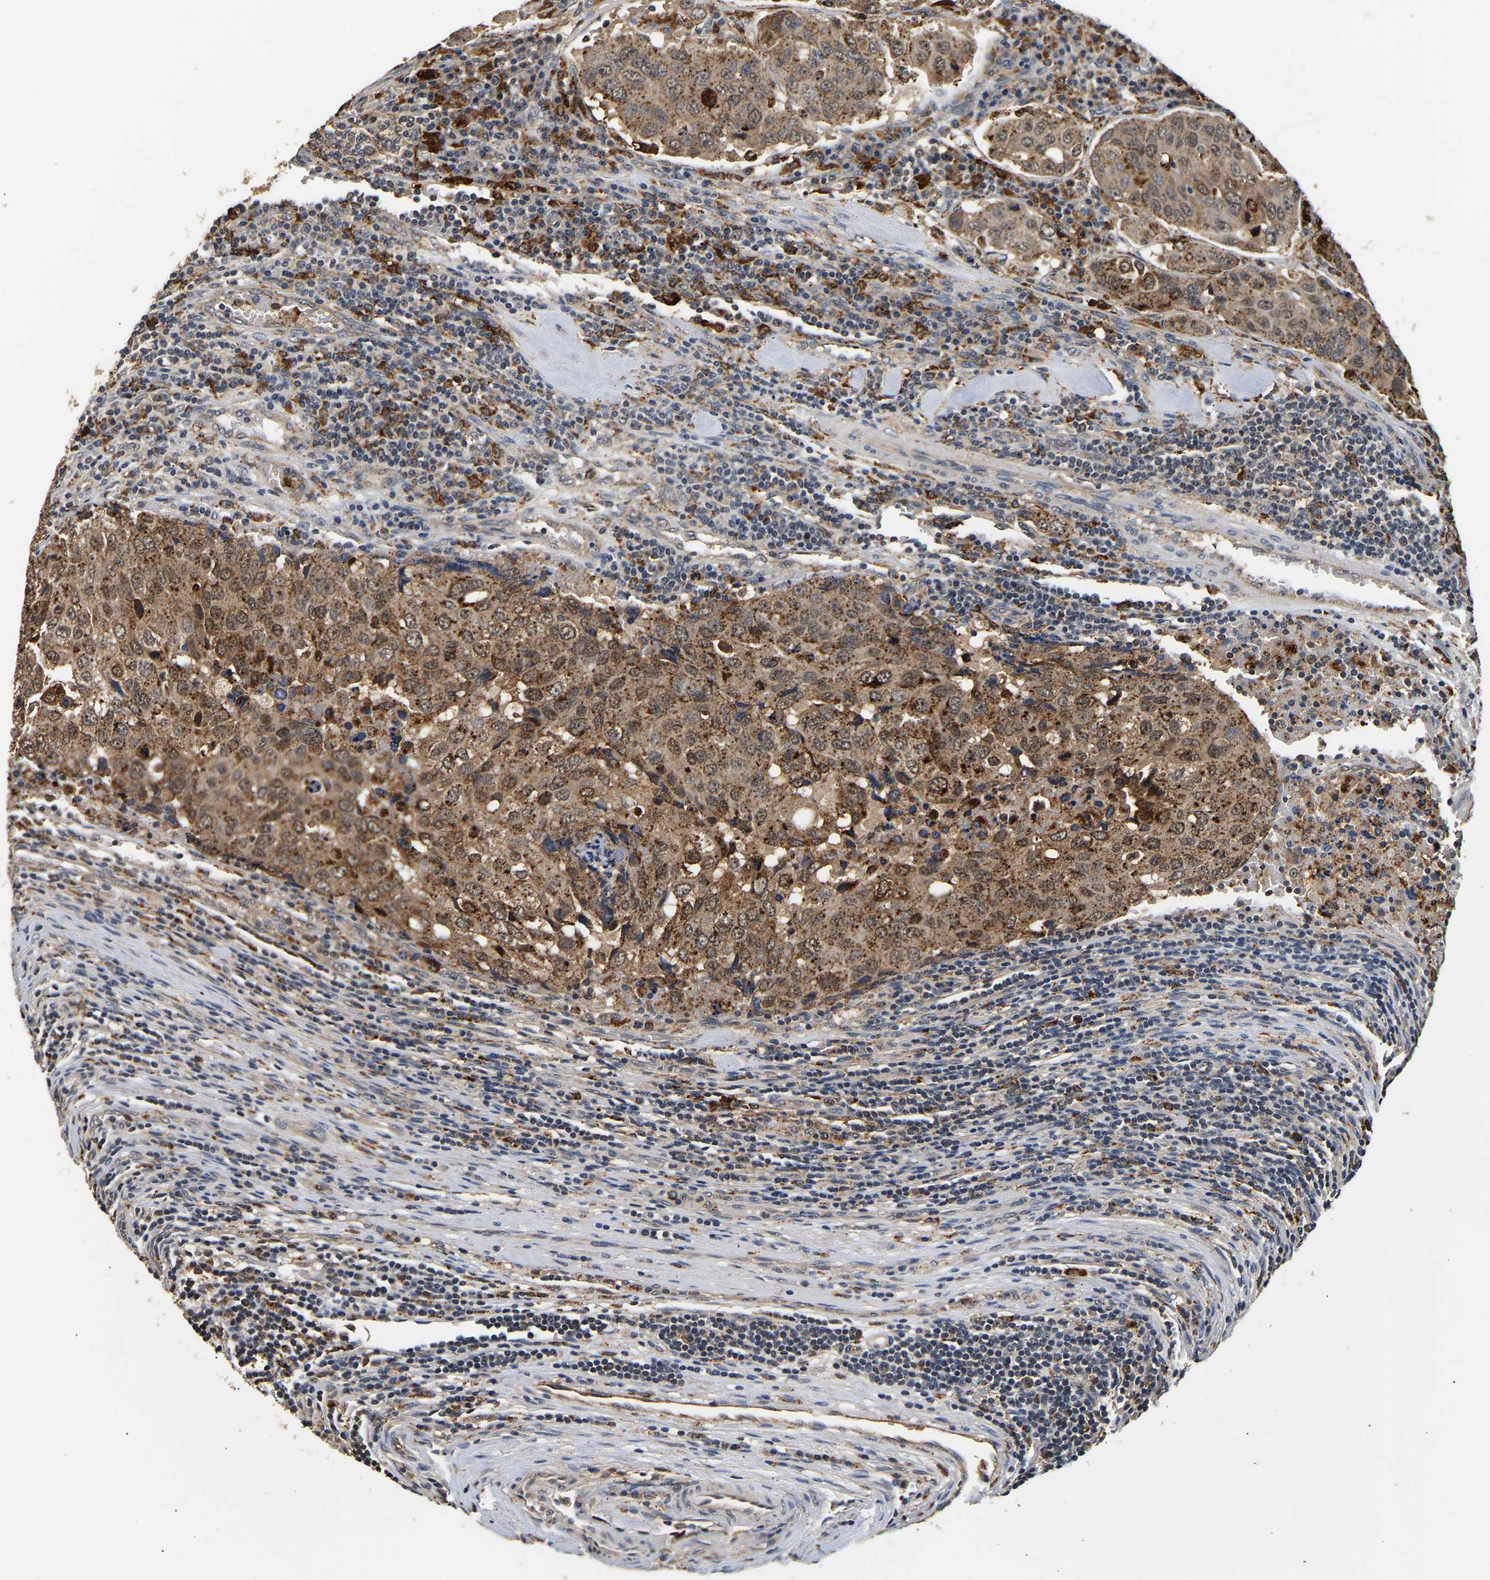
{"staining": {"intensity": "moderate", "quantity": ">75%", "location": "cytoplasmic/membranous,nuclear"}, "tissue": "urothelial cancer", "cell_type": "Tumor cells", "image_type": "cancer", "snomed": [{"axis": "morphology", "description": "Urothelial carcinoma, High grade"}, {"axis": "topography", "description": "Lymph node"}, {"axis": "topography", "description": "Urinary bladder"}], "caption": "A high-resolution histopathology image shows IHC staining of urothelial cancer, which shows moderate cytoplasmic/membranous and nuclear positivity in approximately >75% of tumor cells.", "gene": "SMU1", "patient": {"sex": "male", "age": 51}}